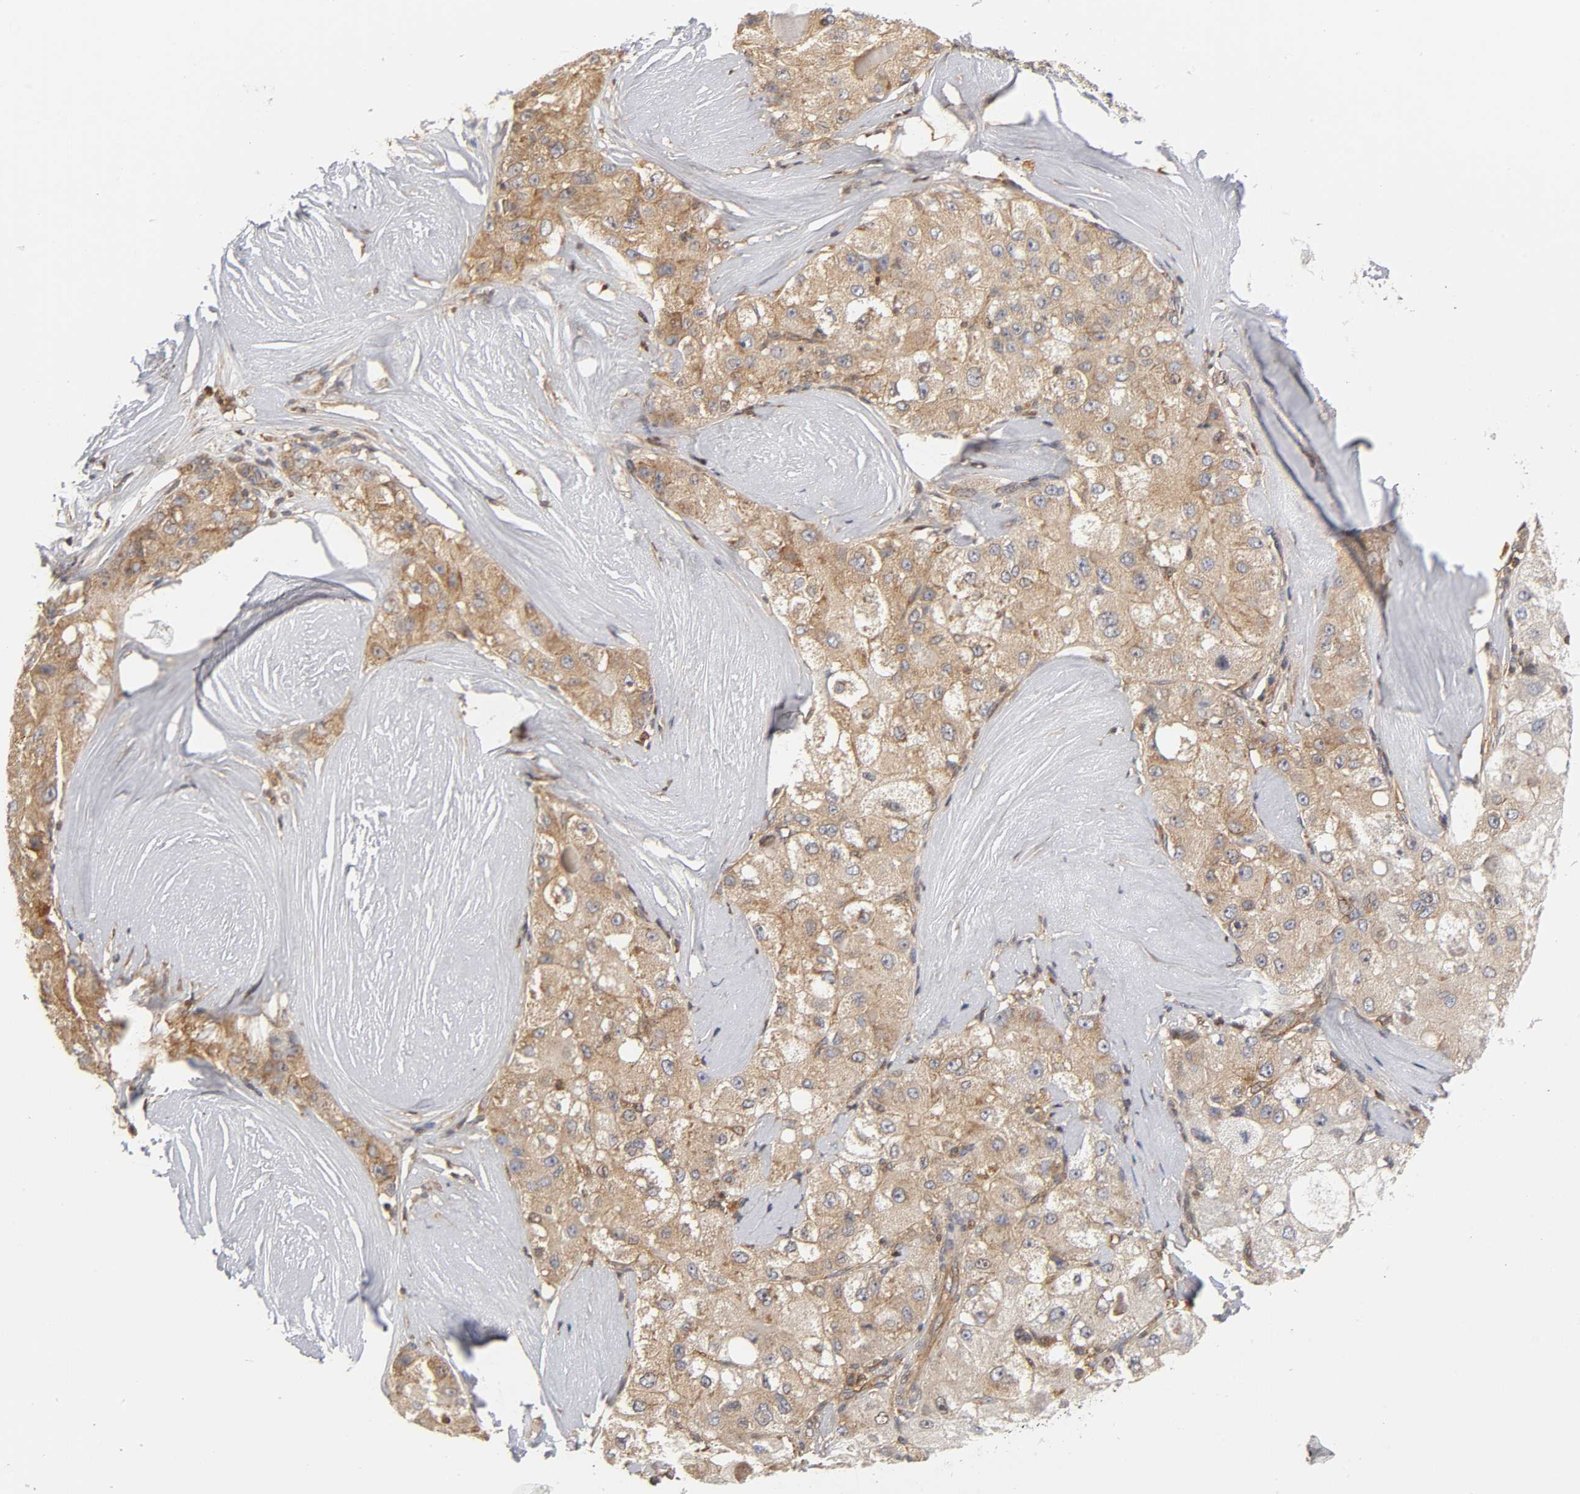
{"staining": {"intensity": "moderate", "quantity": ">75%", "location": "cytoplasmic/membranous"}, "tissue": "liver cancer", "cell_type": "Tumor cells", "image_type": "cancer", "snomed": [{"axis": "morphology", "description": "Carcinoma, Hepatocellular, NOS"}, {"axis": "topography", "description": "Liver"}], "caption": "Approximately >75% of tumor cells in liver hepatocellular carcinoma show moderate cytoplasmic/membranous protein staining as visualized by brown immunohistochemical staining.", "gene": "PAFAH1B1", "patient": {"sex": "male", "age": 80}}